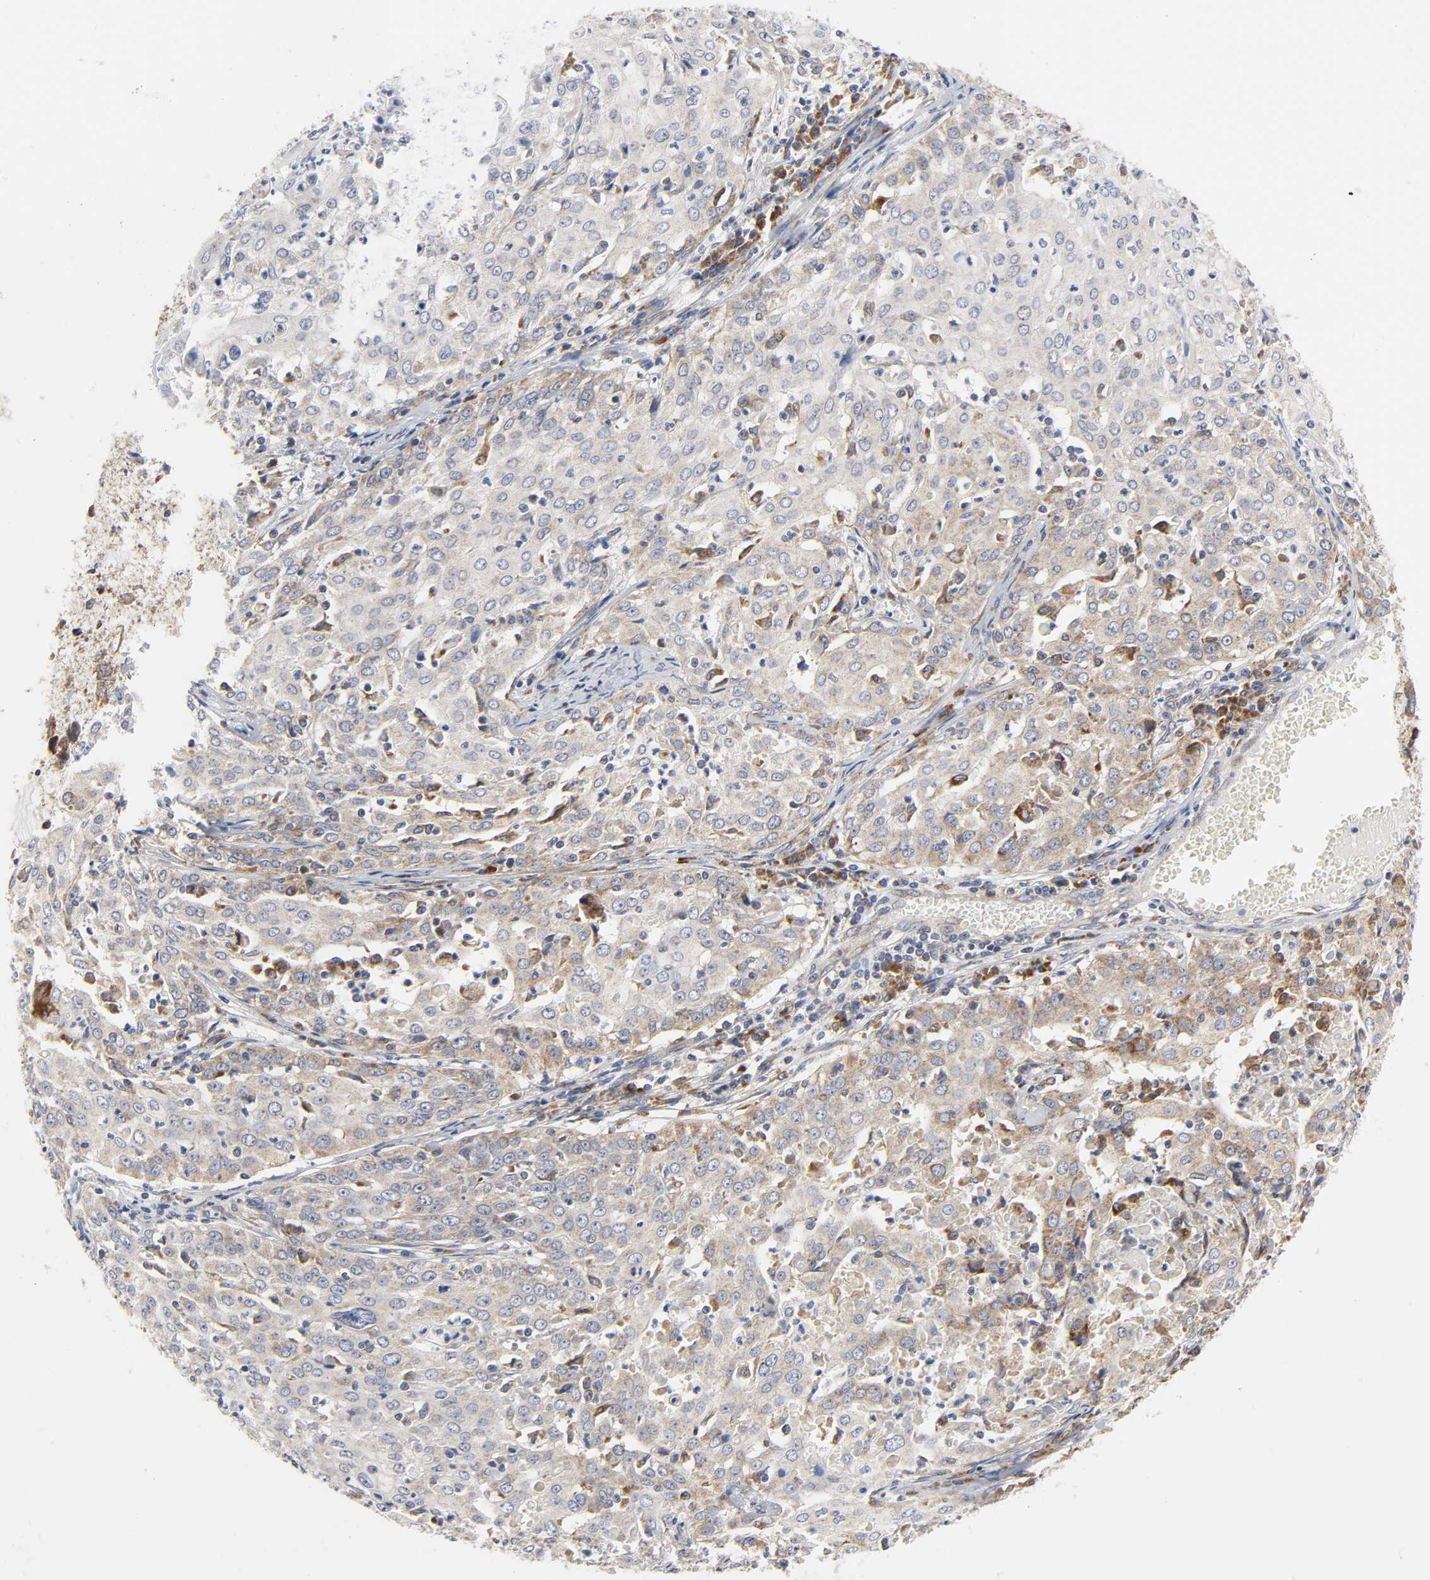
{"staining": {"intensity": "moderate", "quantity": ">75%", "location": "cytoplasmic/membranous"}, "tissue": "cervical cancer", "cell_type": "Tumor cells", "image_type": "cancer", "snomed": [{"axis": "morphology", "description": "Squamous cell carcinoma, NOS"}, {"axis": "topography", "description": "Cervix"}], "caption": "Immunohistochemistry image of human cervical cancer stained for a protein (brown), which reveals medium levels of moderate cytoplasmic/membranous staining in about >75% of tumor cells.", "gene": "BAX", "patient": {"sex": "female", "age": 39}}